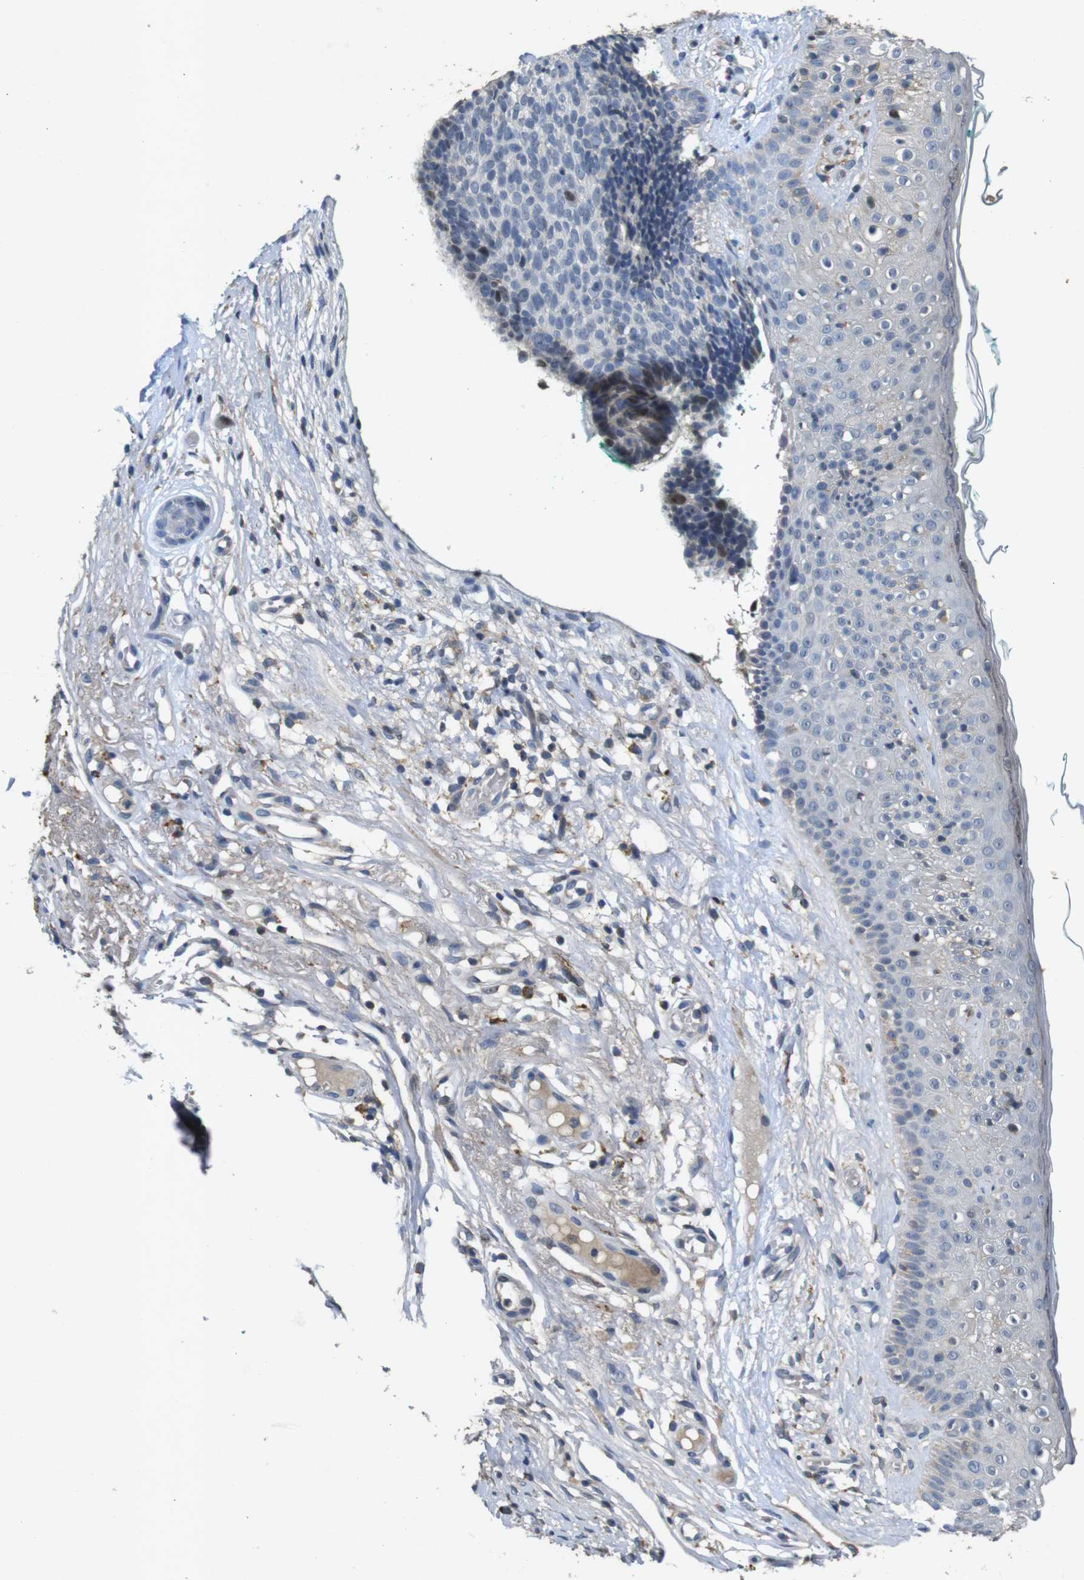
{"staining": {"intensity": "negative", "quantity": "none", "location": "none"}, "tissue": "skin cancer", "cell_type": "Tumor cells", "image_type": "cancer", "snomed": [{"axis": "morphology", "description": "Basal cell carcinoma"}, {"axis": "topography", "description": "Skin"}], "caption": "Skin cancer stained for a protein using IHC reveals no staining tumor cells.", "gene": "MAGI2", "patient": {"sex": "female", "age": 84}}